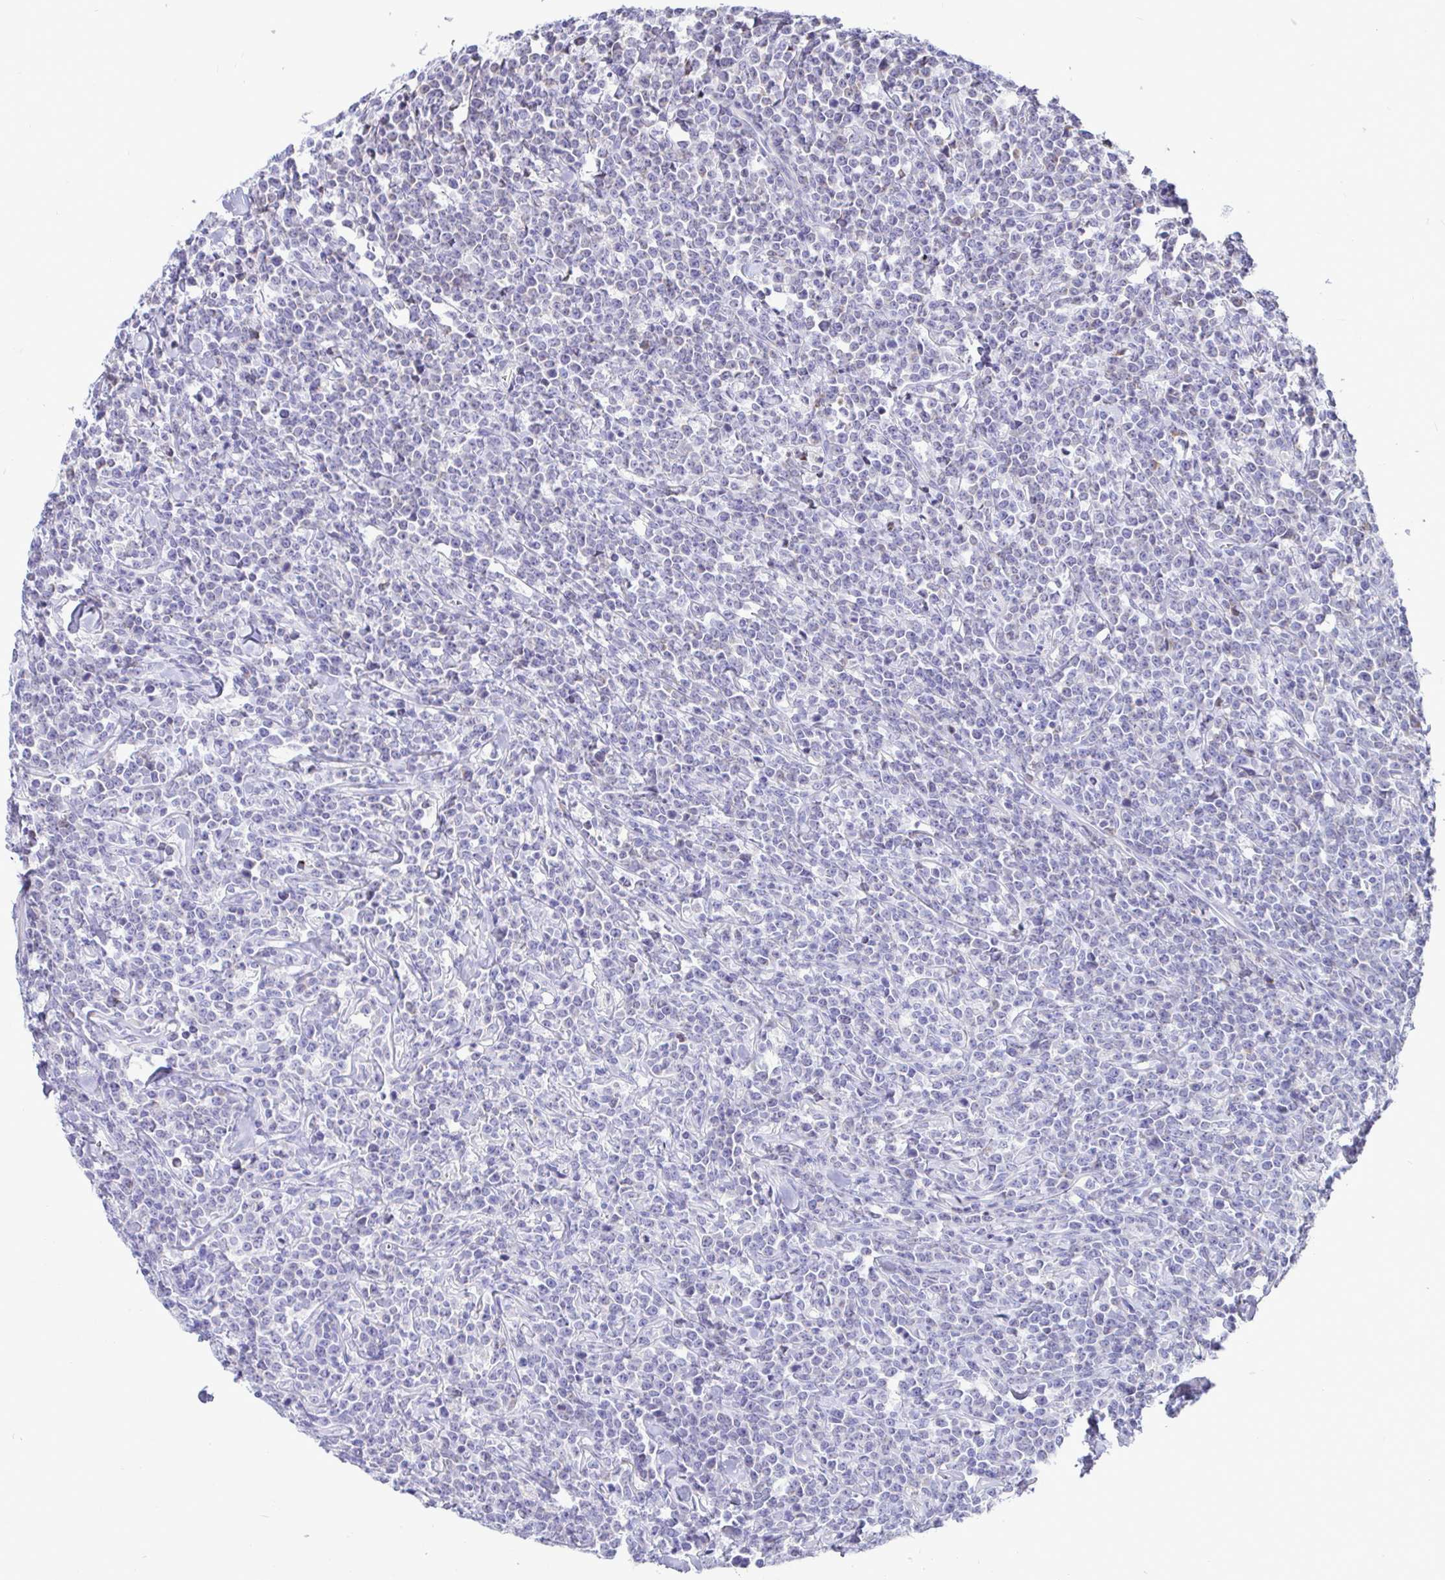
{"staining": {"intensity": "negative", "quantity": "none", "location": "none"}, "tissue": "lymphoma", "cell_type": "Tumor cells", "image_type": "cancer", "snomed": [{"axis": "morphology", "description": "Malignant lymphoma, non-Hodgkin's type, High grade"}, {"axis": "topography", "description": "Small intestine"}], "caption": "DAB immunohistochemical staining of lymphoma demonstrates no significant positivity in tumor cells.", "gene": "CCDC62", "patient": {"sex": "female", "age": 56}}